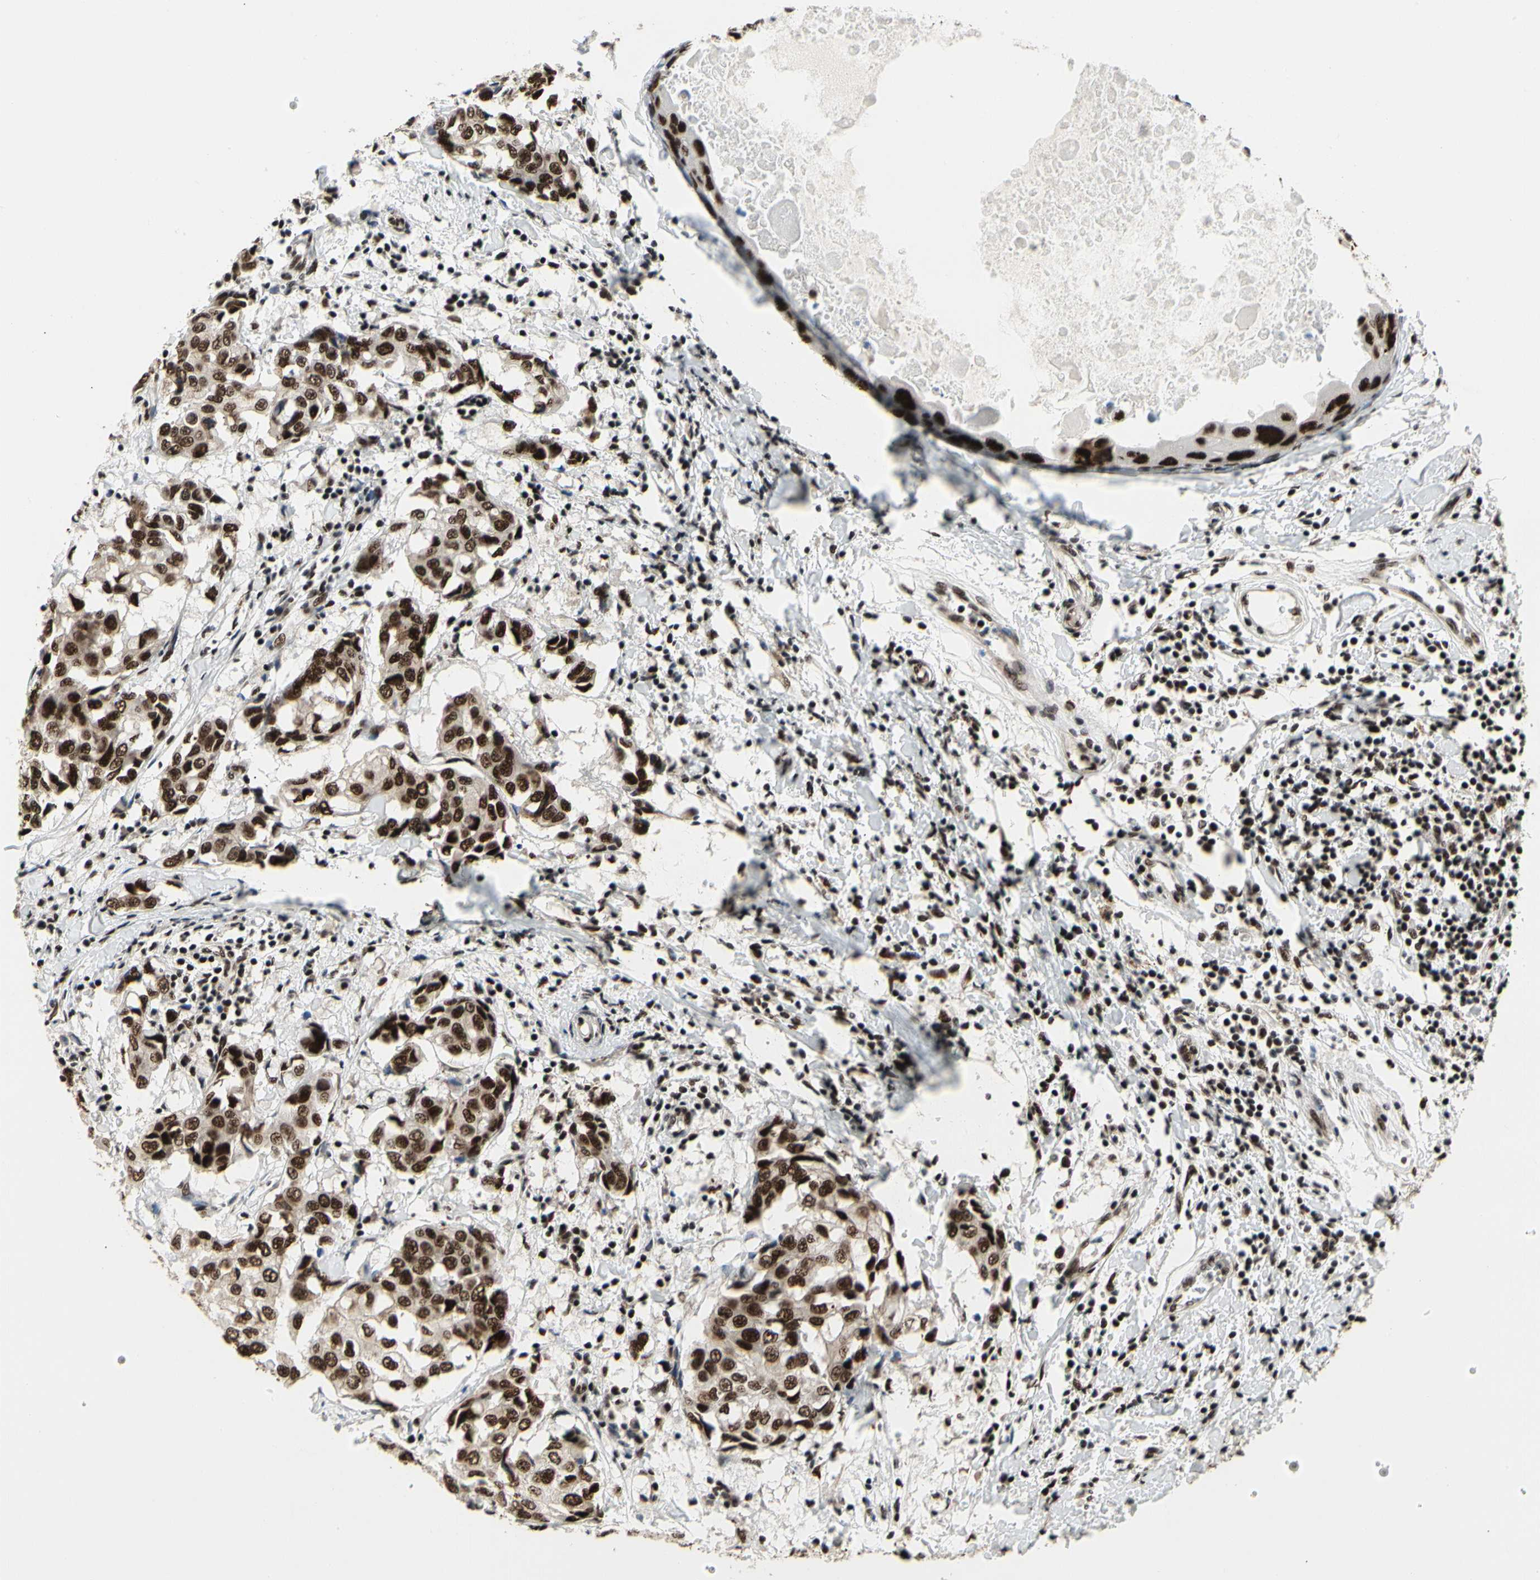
{"staining": {"intensity": "strong", "quantity": ">75%", "location": "nuclear"}, "tissue": "breast cancer", "cell_type": "Tumor cells", "image_type": "cancer", "snomed": [{"axis": "morphology", "description": "Duct carcinoma"}, {"axis": "topography", "description": "Breast"}], "caption": "Human invasive ductal carcinoma (breast) stained with a brown dye displays strong nuclear positive positivity in approximately >75% of tumor cells.", "gene": "SRSF11", "patient": {"sex": "female", "age": 27}}